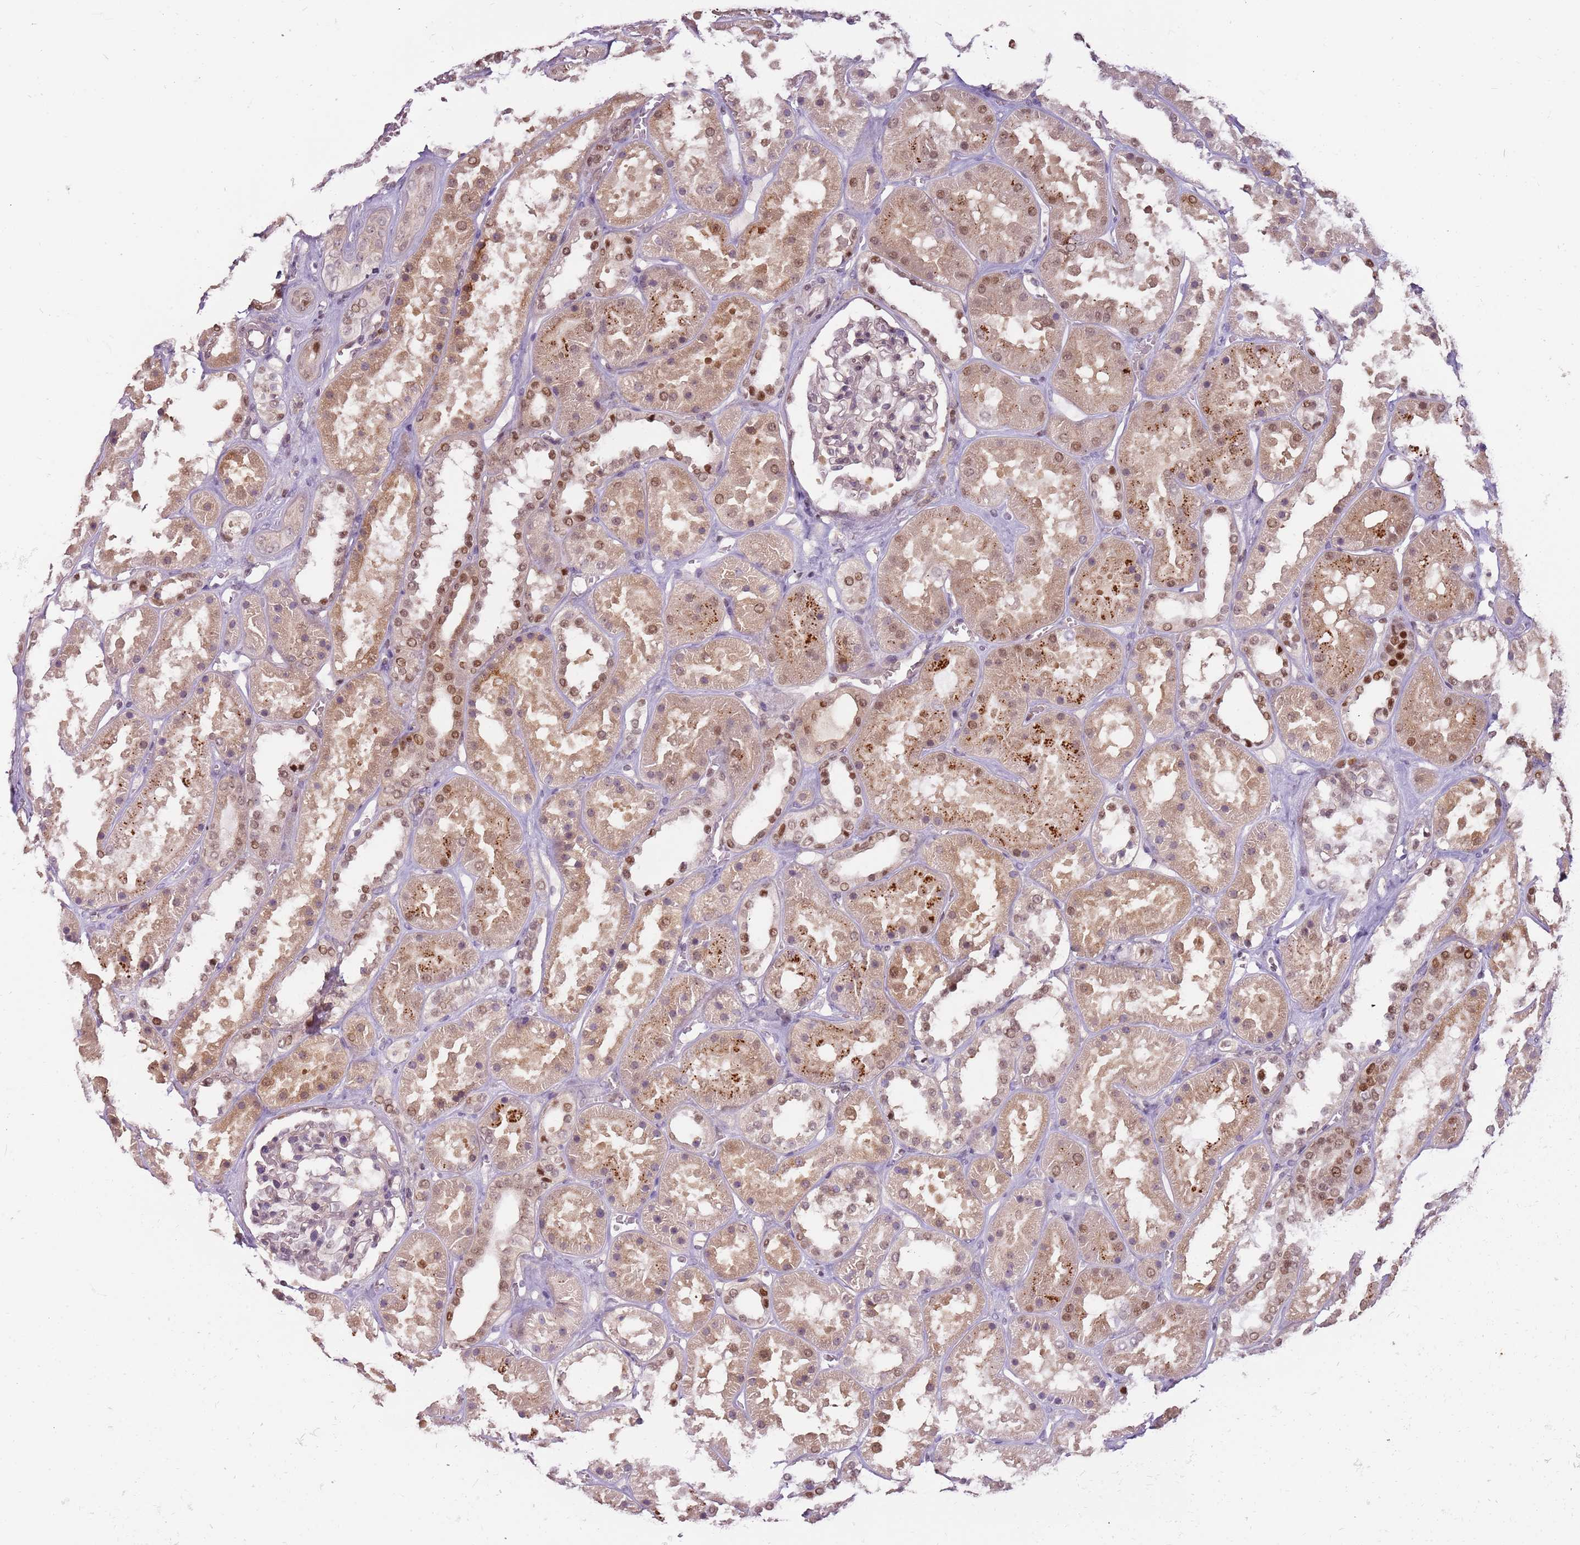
{"staining": {"intensity": "weak", "quantity": "25%-75%", "location": "nuclear"}, "tissue": "kidney", "cell_type": "Cells in glomeruli", "image_type": "normal", "snomed": [{"axis": "morphology", "description": "Normal tissue, NOS"}, {"axis": "topography", "description": "Kidney"}], "caption": "Immunohistochemical staining of unremarkable kidney demonstrates 25%-75% levels of weak nuclear protein staining in about 25%-75% of cells in glomeruli.", "gene": "GSTO2", "patient": {"sex": "female", "age": 41}}